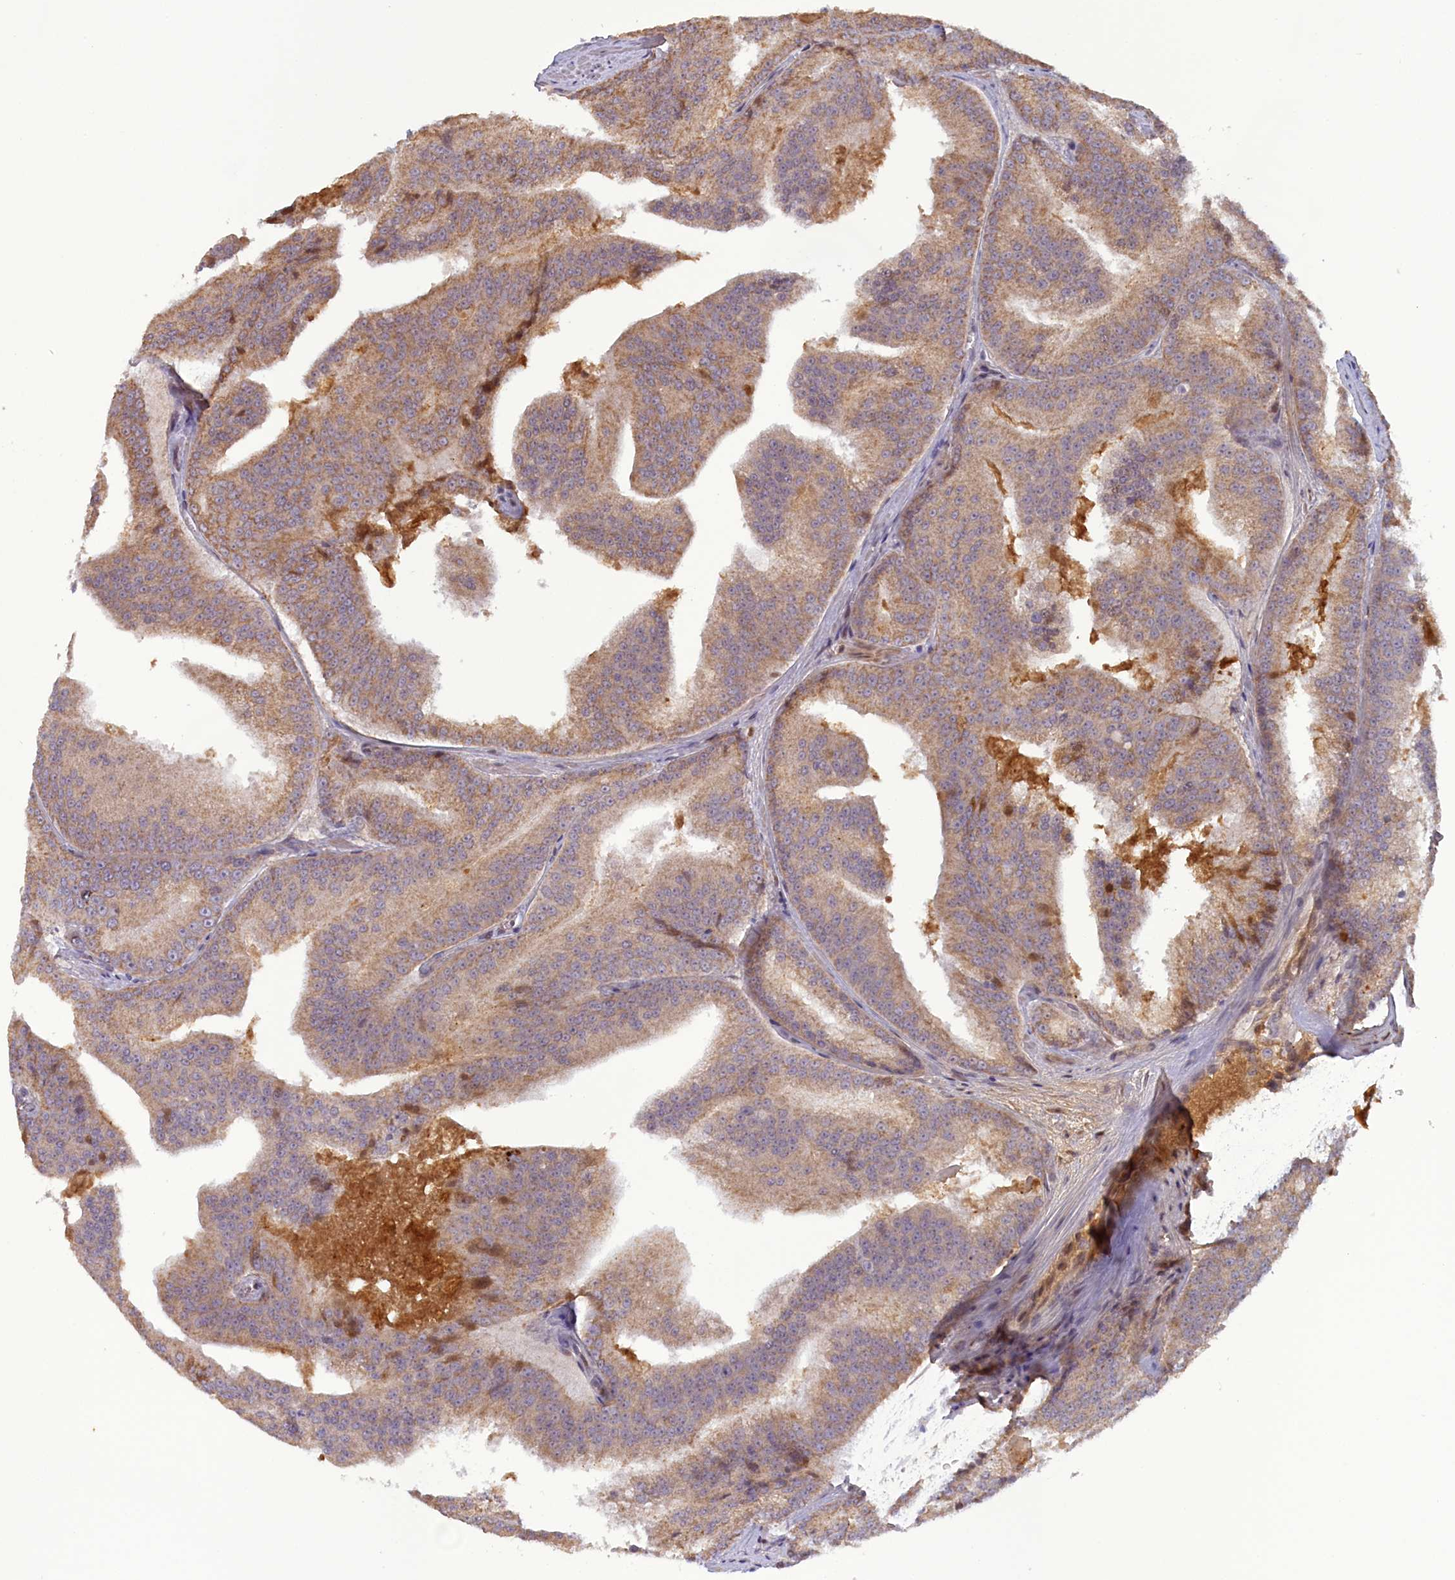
{"staining": {"intensity": "moderate", "quantity": ">75%", "location": "cytoplasmic/membranous"}, "tissue": "prostate cancer", "cell_type": "Tumor cells", "image_type": "cancer", "snomed": [{"axis": "morphology", "description": "Adenocarcinoma, High grade"}, {"axis": "topography", "description": "Prostate"}], "caption": "Human prostate high-grade adenocarcinoma stained for a protein (brown) demonstrates moderate cytoplasmic/membranous positive staining in approximately >75% of tumor cells.", "gene": "RRAD", "patient": {"sex": "male", "age": 61}}